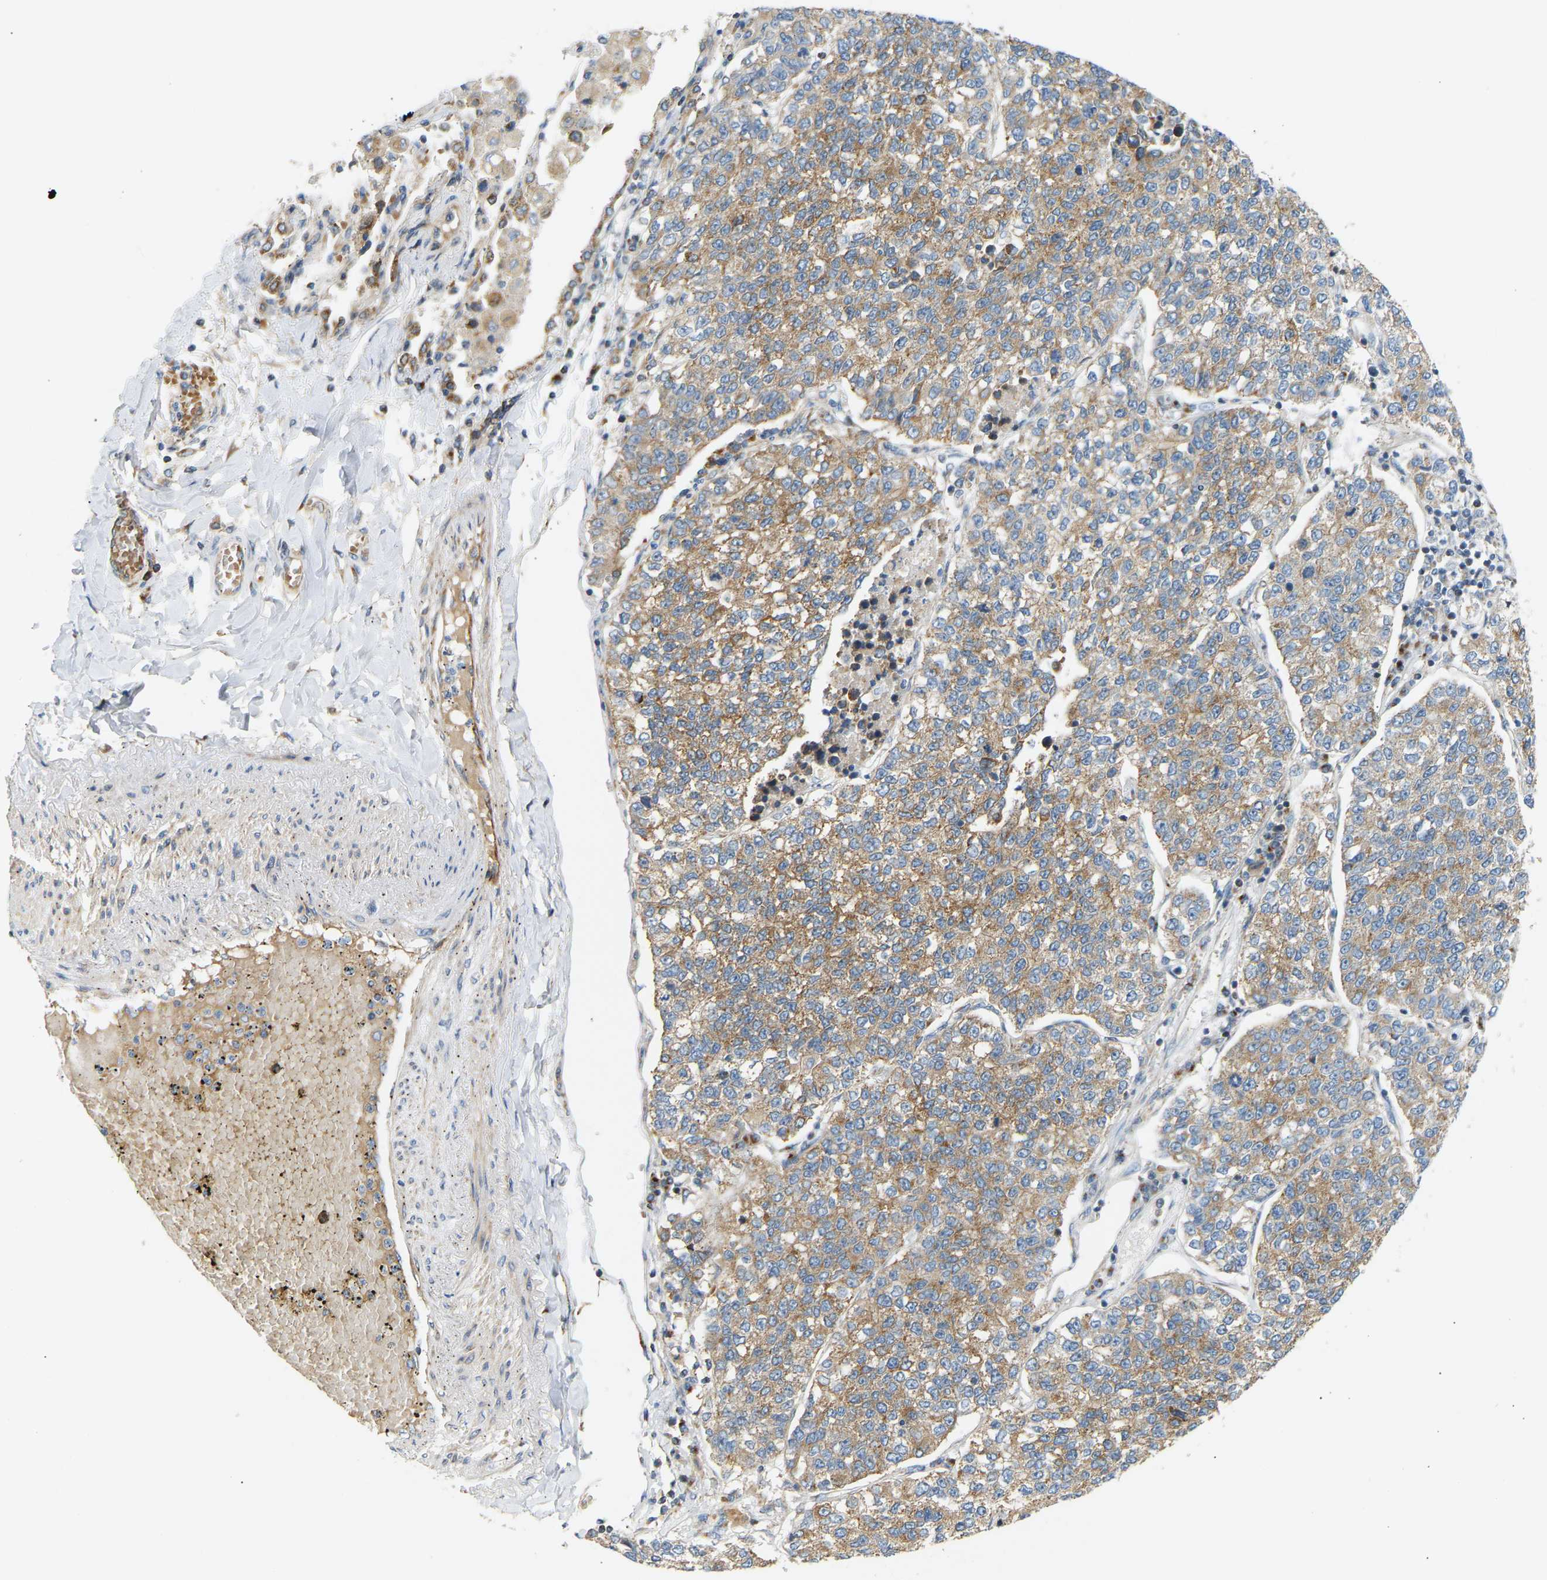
{"staining": {"intensity": "moderate", "quantity": ">75%", "location": "cytoplasmic/membranous"}, "tissue": "lung cancer", "cell_type": "Tumor cells", "image_type": "cancer", "snomed": [{"axis": "morphology", "description": "Adenocarcinoma, NOS"}, {"axis": "topography", "description": "Lung"}], "caption": "Moderate cytoplasmic/membranous staining for a protein is seen in about >75% of tumor cells of lung adenocarcinoma using immunohistochemistry (IHC).", "gene": "YIPF2", "patient": {"sex": "male", "age": 49}}